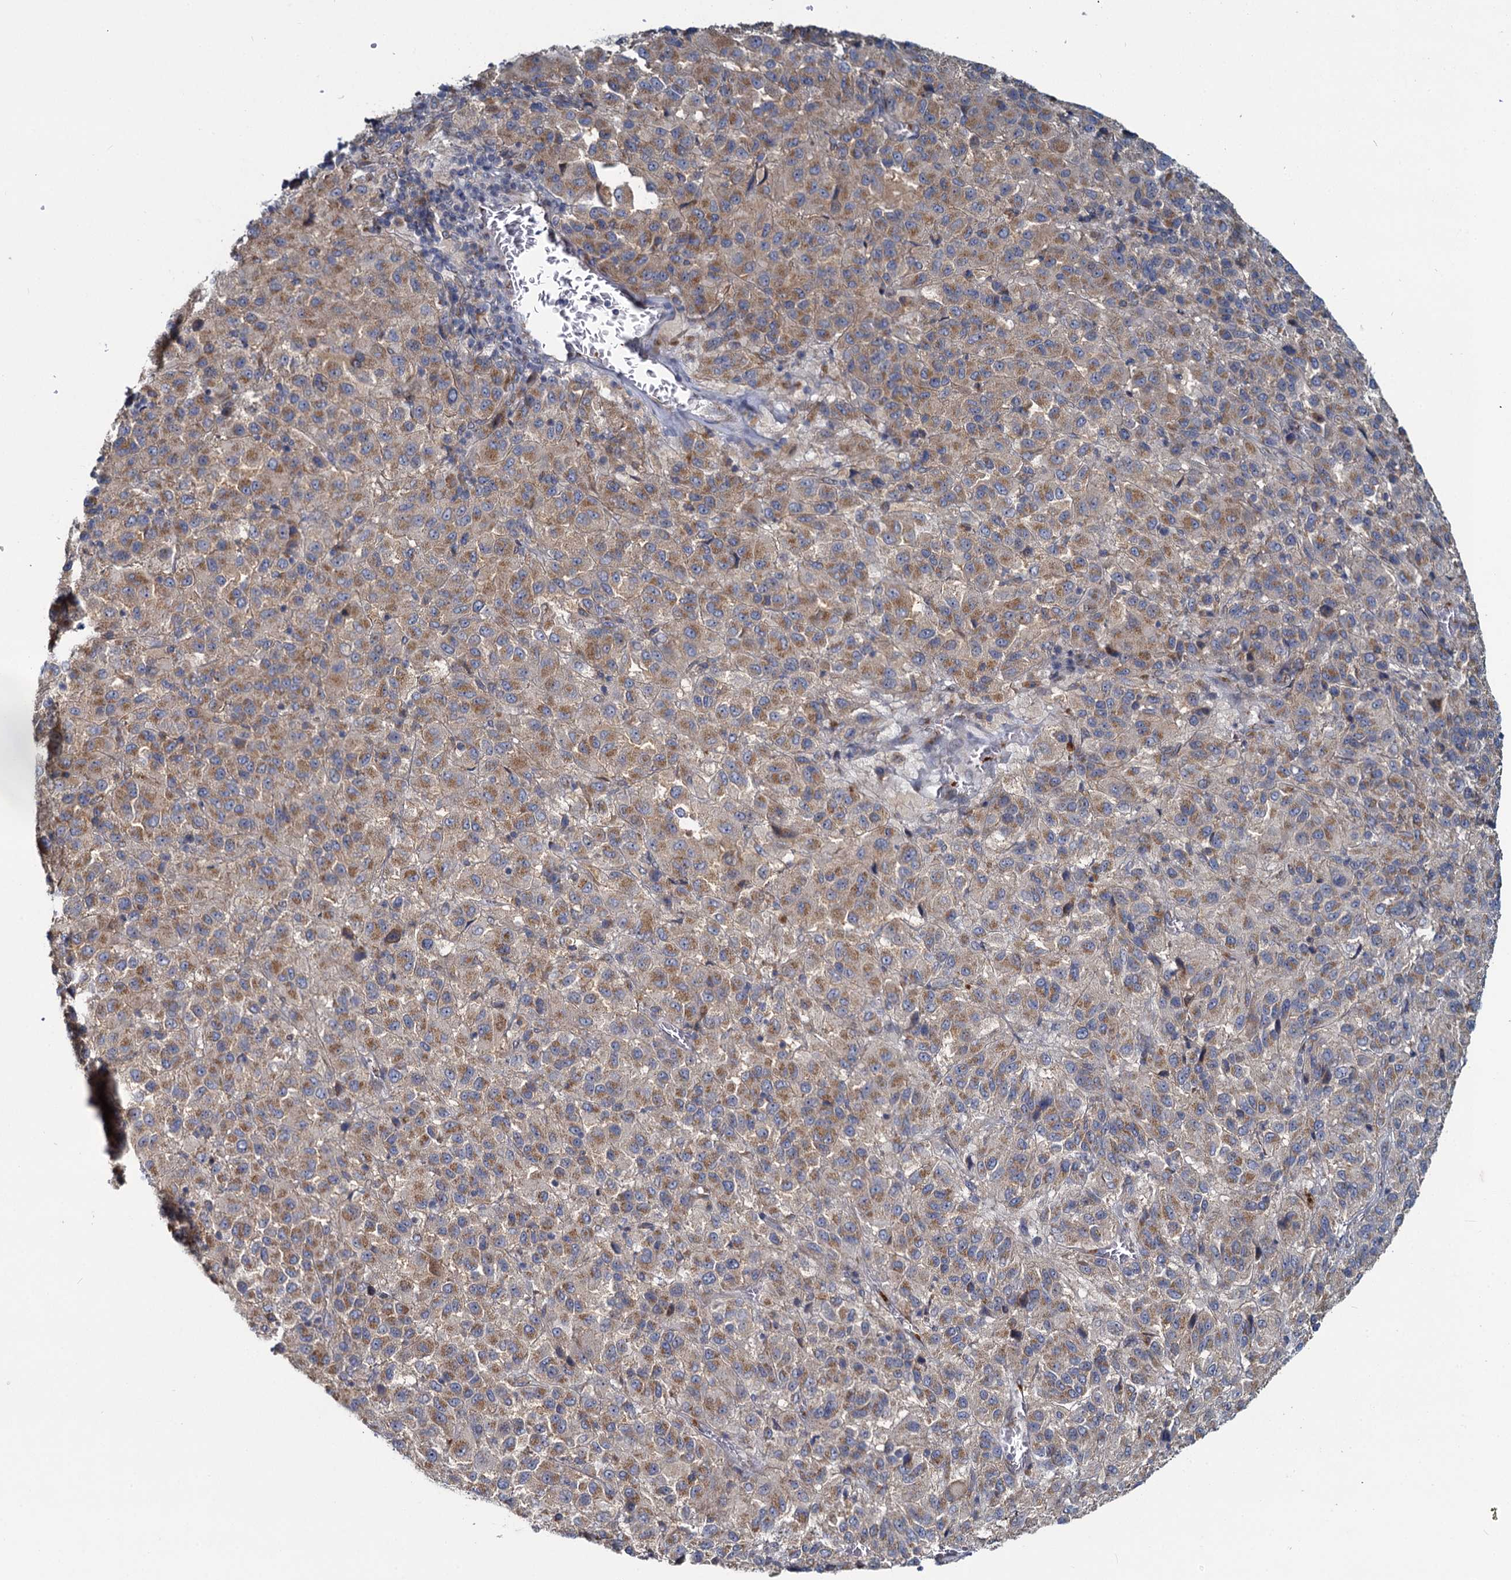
{"staining": {"intensity": "moderate", "quantity": ">75%", "location": "cytoplasmic/membranous"}, "tissue": "melanoma", "cell_type": "Tumor cells", "image_type": "cancer", "snomed": [{"axis": "morphology", "description": "Malignant melanoma, Metastatic site"}, {"axis": "topography", "description": "Lung"}], "caption": "Malignant melanoma (metastatic site) was stained to show a protein in brown. There is medium levels of moderate cytoplasmic/membranous expression in approximately >75% of tumor cells.", "gene": "ADCY2", "patient": {"sex": "male", "age": 64}}